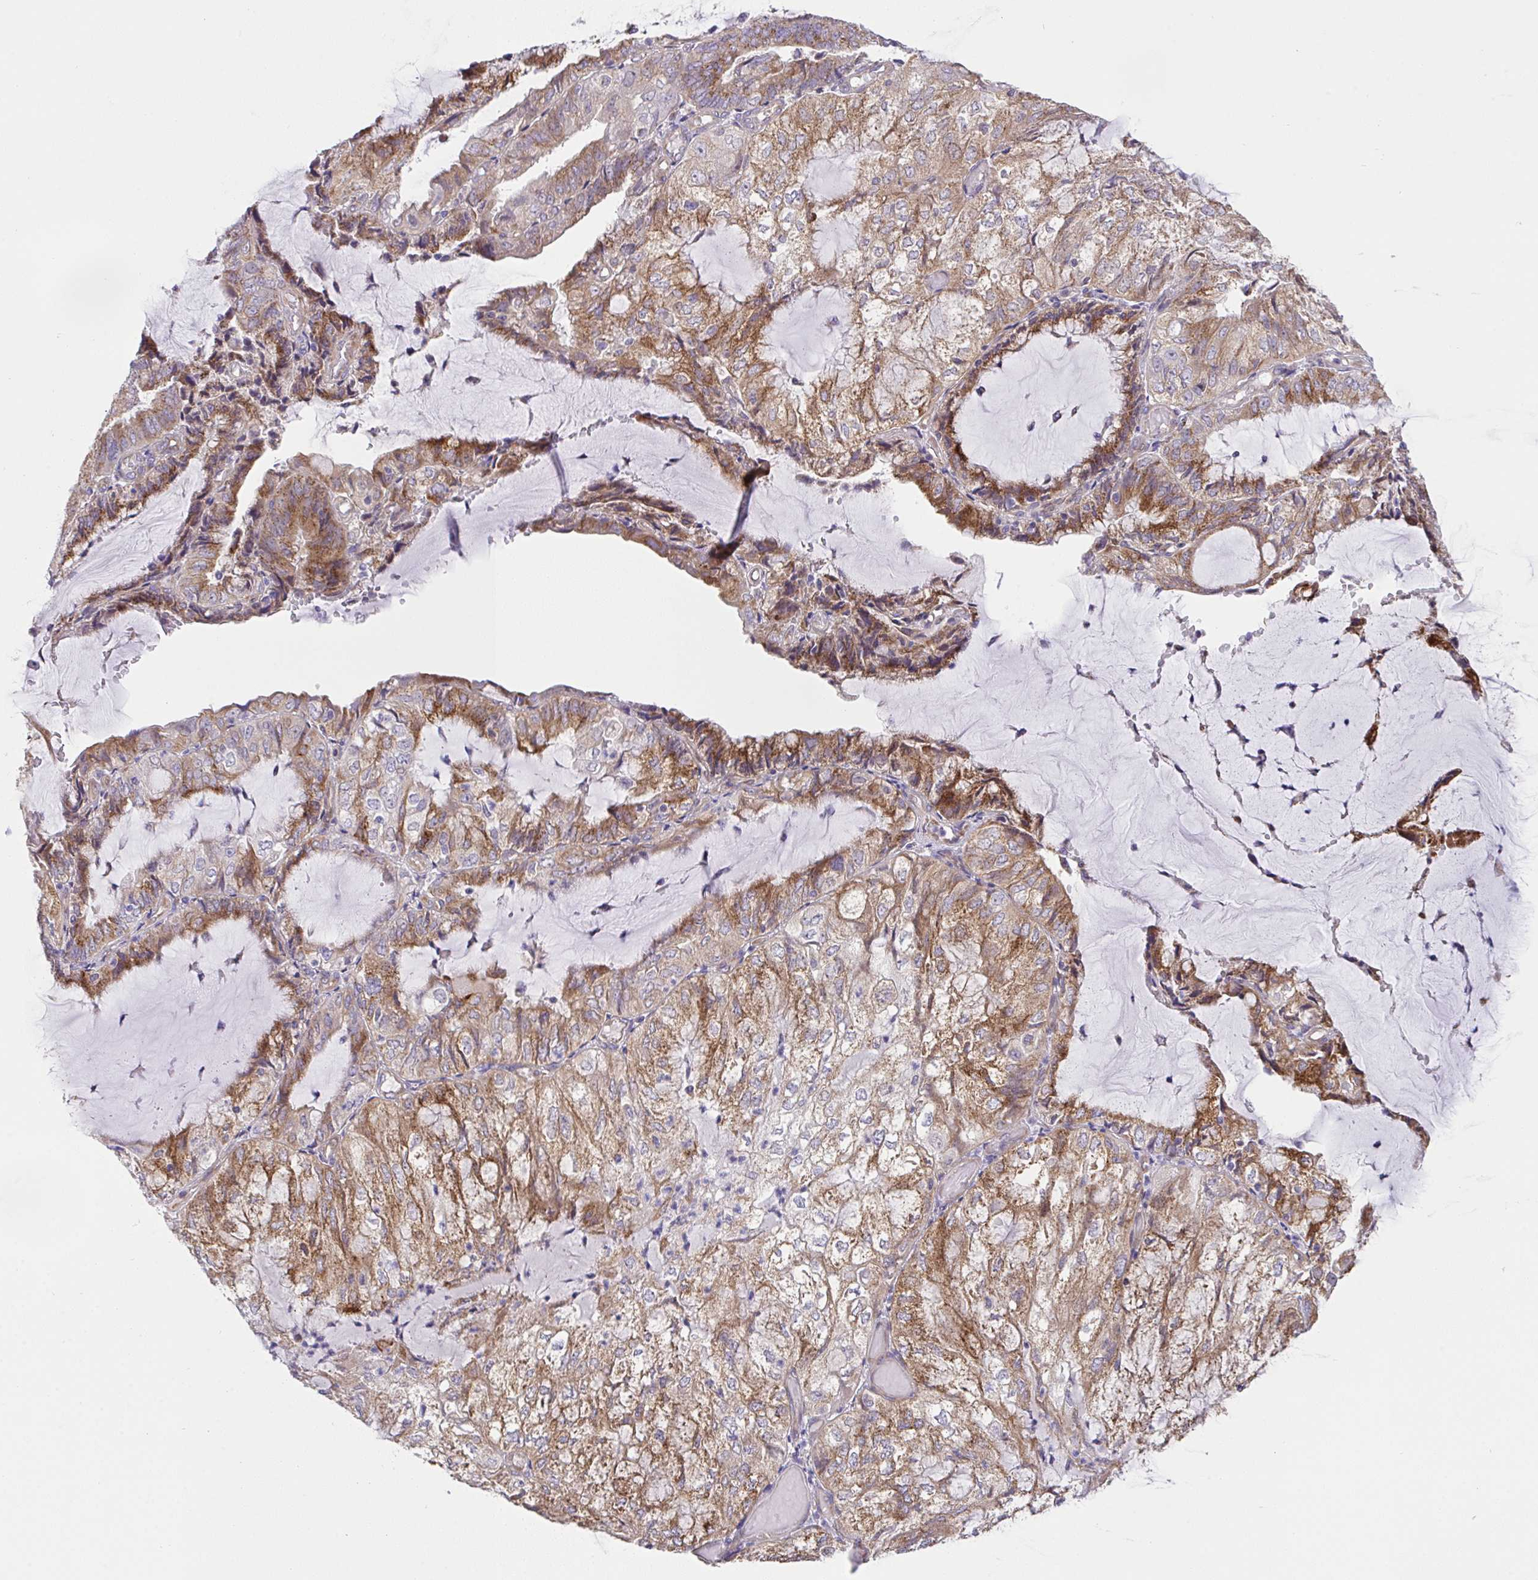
{"staining": {"intensity": "moderate", "quantity": ">75%", "location": "cytoplasmic/membranous"}, "tissue": "endometrial cancer", "cell_type": "Tumor cells", "image_type": "cancer", "snomed": [{"axis": "morphology", "description": "Adenocarcinoma, NOS"}, {"axis": "topography", "description": "Endometrium"}], "caption": "Adenocarcinoma (endometrial) stained with immunohistochemistry exhibits moderate cytoplasmic/membranous expression in approximately >75% of tumor cells. (DAB (3,3'-diaminobenzidine) = brown stain, brightfield microscopy at high magnification).", "gene": "MIA3", "patient": {"sex": "female", "age": 81}}